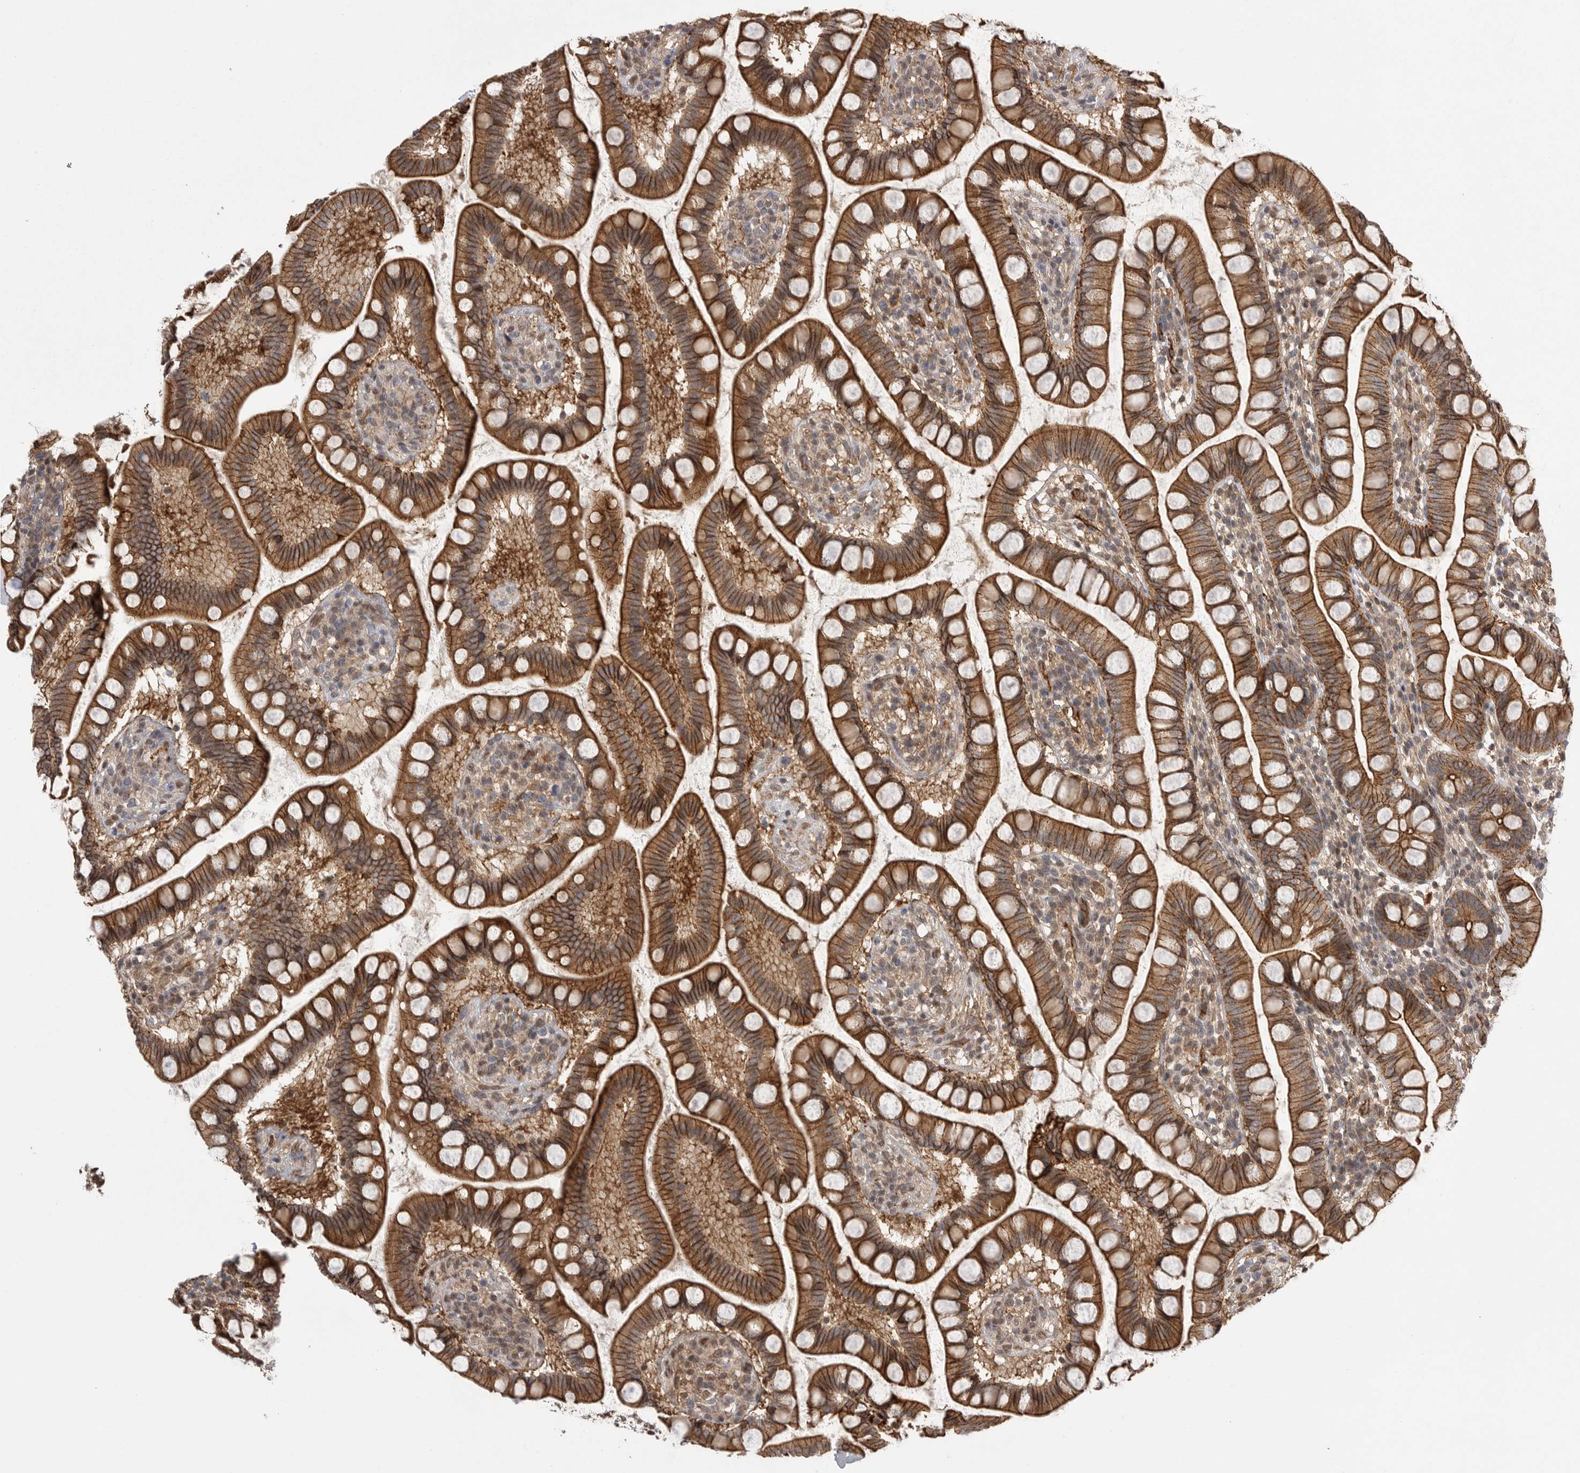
{"staining": {"intensity": "strong", "quantity": ">75%", "location": "cytoplasmic/membranous"}, "tissue": "small intestine", "cell_type": "Glandular cells", "image_type": "normal", "snomed": [{"axis": "morphology", "description": "Normal tissue, NOS"}, {"axis": "topography", "description": "Small intestine"}], "caption": "Strong cytoplasmic/membranous expression is appreciated in approximately >75% of glandular cells in unremarkable small intestine. (Brightfield microscopy of DAB IHC at high magnification).", "gene": "NECTIN1", "patient": {"sex": "female", "age": 84}}